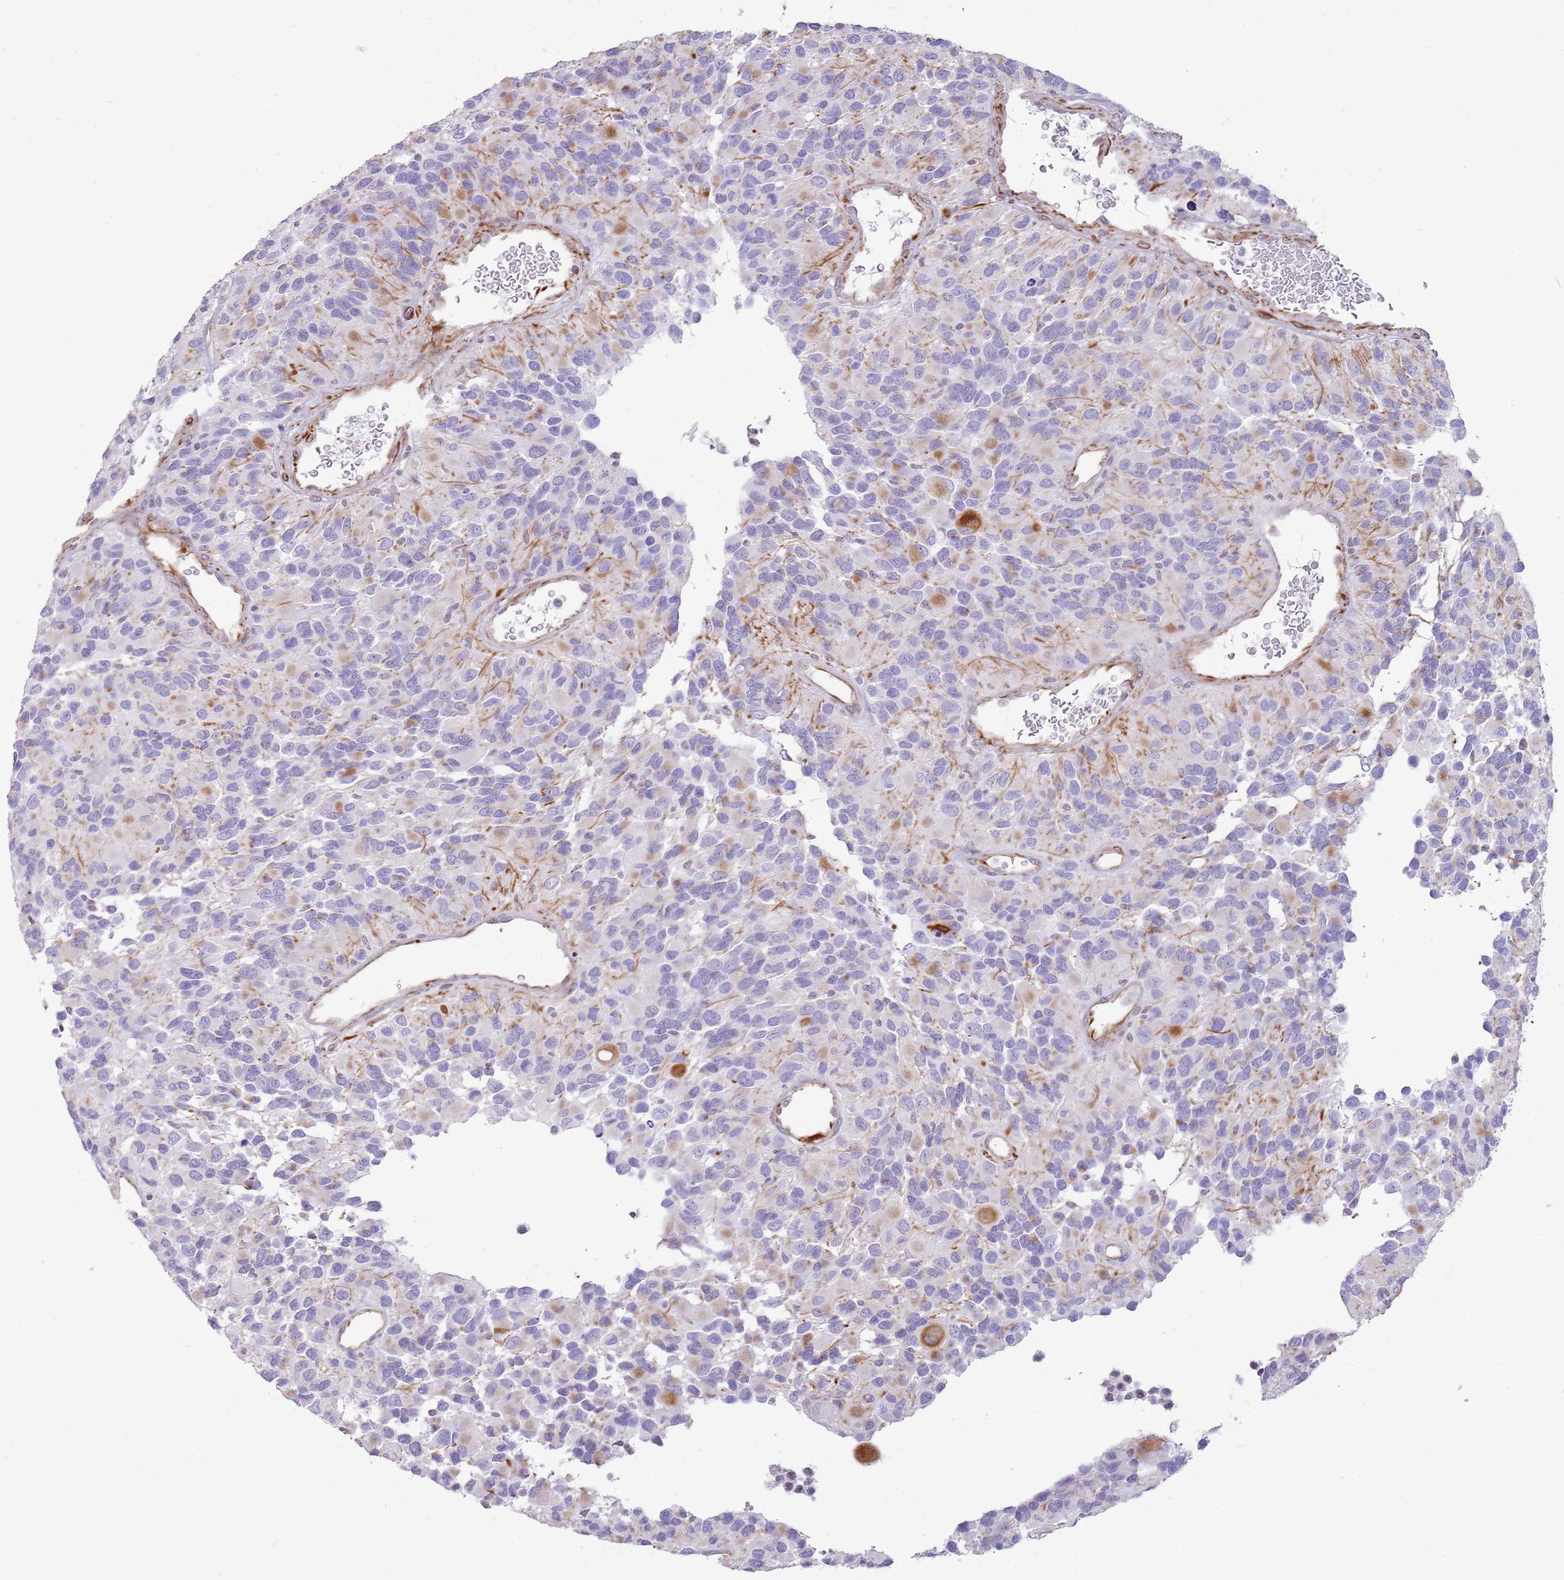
{"staining": {"intensity": "moderate", "quantity": "<25%", "location": "cytoplasmic/membranous"}, "tissue": "glioma", "cell_type": "Tumor cells", "image_type": "cancer", "snomed": [{"axis": "morphology", "description": "Glioma, malignant, High grade"}, {"axis": "topography", "description": "Brain"}], "caption": "Immunohistochemistry (IHC) of human glioma reveals low levels of moderate cytoplasmic/membranous staining in approximately <25% of tumor cells.", "gene": "NBPF3", "patient": {"sex": "male", "age": 77}}